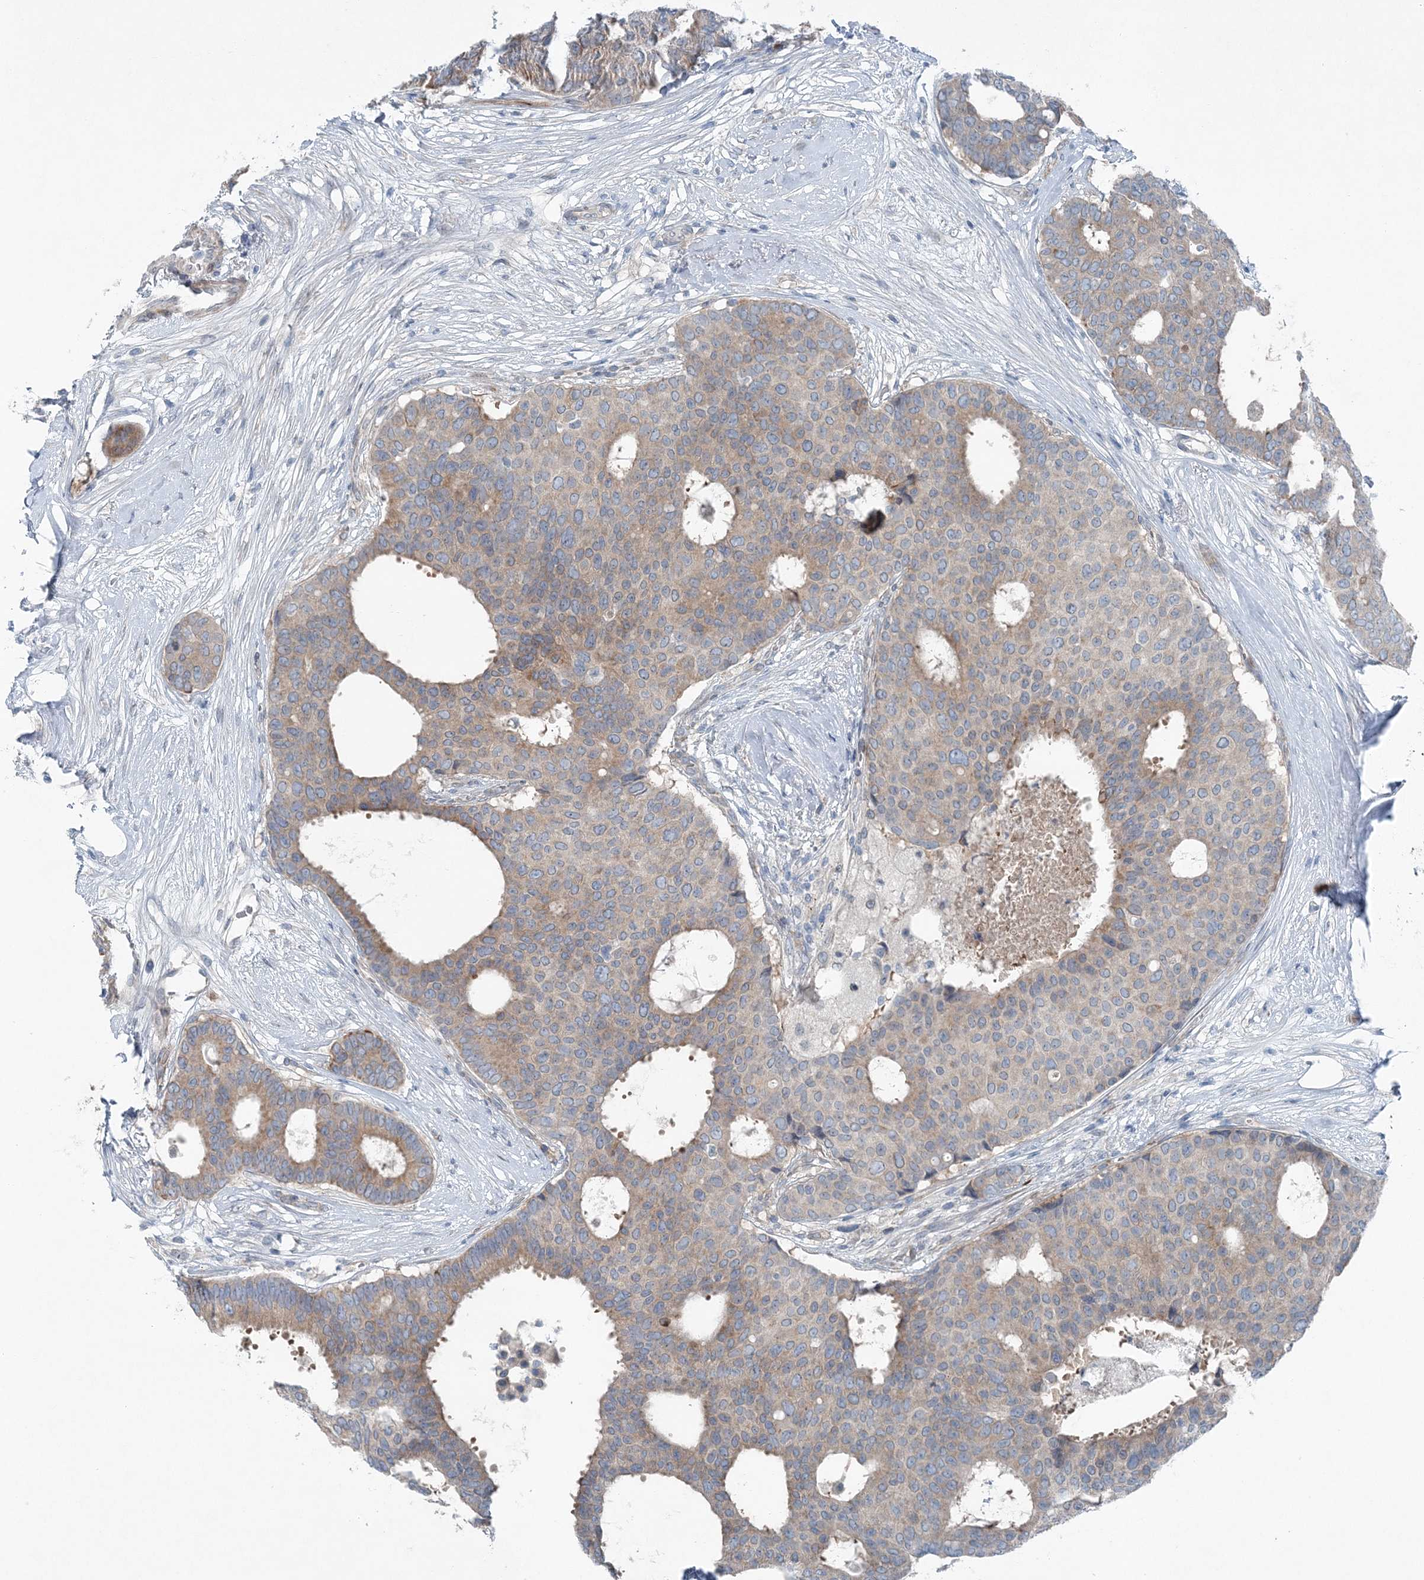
{"staining": {"intensity": "weak", "quantity": "<25%", "location": "cytoplasmic/membranous"}, "tissue": "breast cancer", "cell_type": "Tumor cells", "image_type": "cancer", "snomed": [{"axis": "morphology", "description": "Duct carcinoma"}, {"axis": "topography", "description": "Breast"}], "caption": "This image is of breast cancer stained with immunohistochemistry to label a protein in brown with the nuclei are counter-stained blue. There is no staining in tumor cells.", "gene": "KIAA1586", "patient": {"sex": "female", "age": 75}}